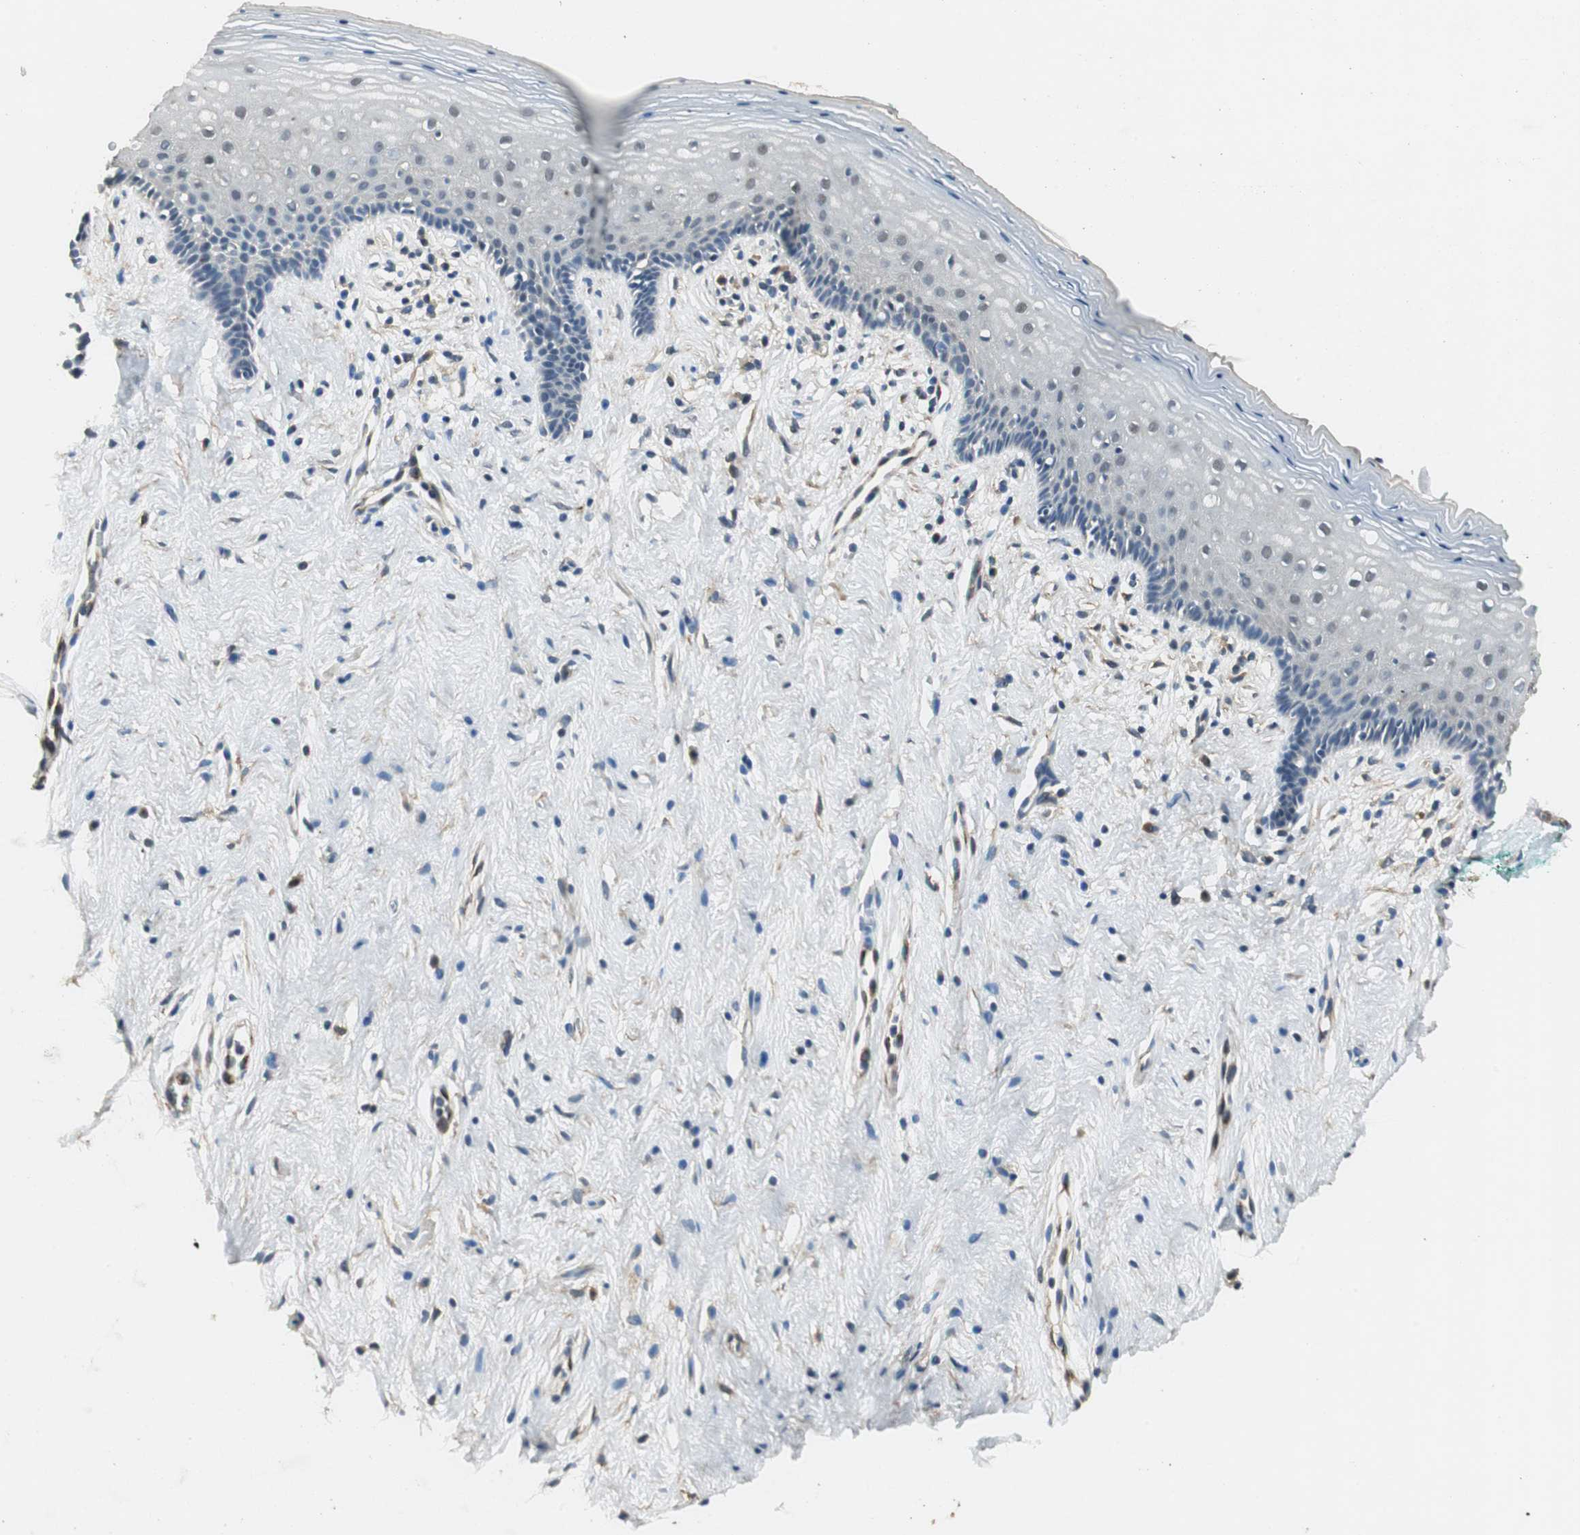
{"staining": {"intensity": "negative", "quantity": "none", "location": "none"}, "tissue": "vagina", "cell_type": "Squamous epithelial cells", "image_type": "normal", "snomed": [{"axis": "morphology", "description": "Normal tissue, NOS"}, {"axis": "topography", "description": "Vagina"}], "caption": "There is no significant staining in squamous epithelial cells of vagina. (Immunohistochemistry (ihc), brightfield microscopy, high magnification).", "gene": "PSMB4", "patient": {"sex": "female", "age": 44}}